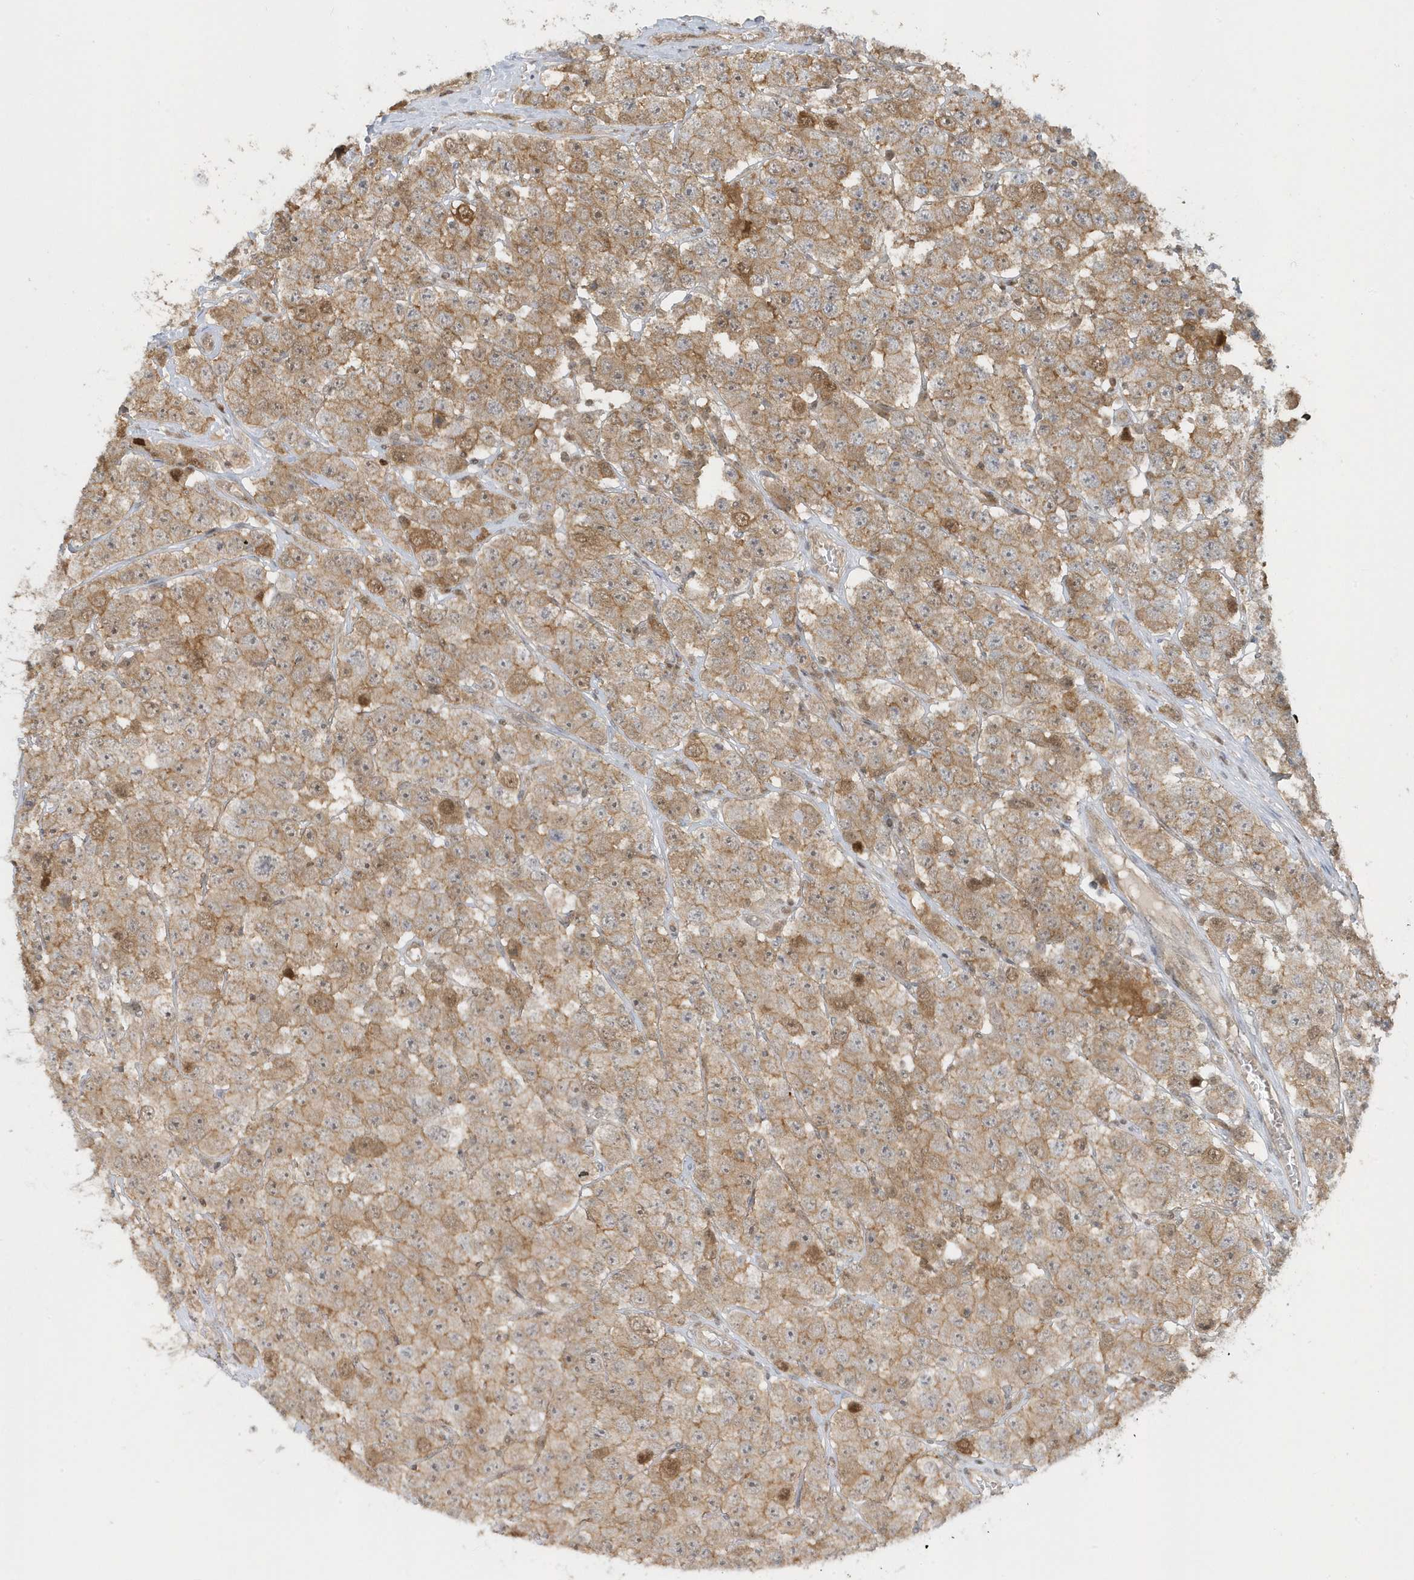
{"staining": {"intensity": "moderate", "quantity": ">75%", "location": "cytoplasmic/membranous,nuclear"}, "tissue": "testis cancer", "cell_type": "Tumor cells", "image_type": "cancer", "snomed": [{"axis": "morphology", "description": "Seminoma, NOS"}, {"axis": "topography", "description": "Testis"}], "caption": "Moderate cytoplasmic/membranous and nuclear protein staining is seen in about >75% of tumor cells in testis cancer.", "gene": "PPP1R7", "patient": {"sex": "male", "age": 28}}